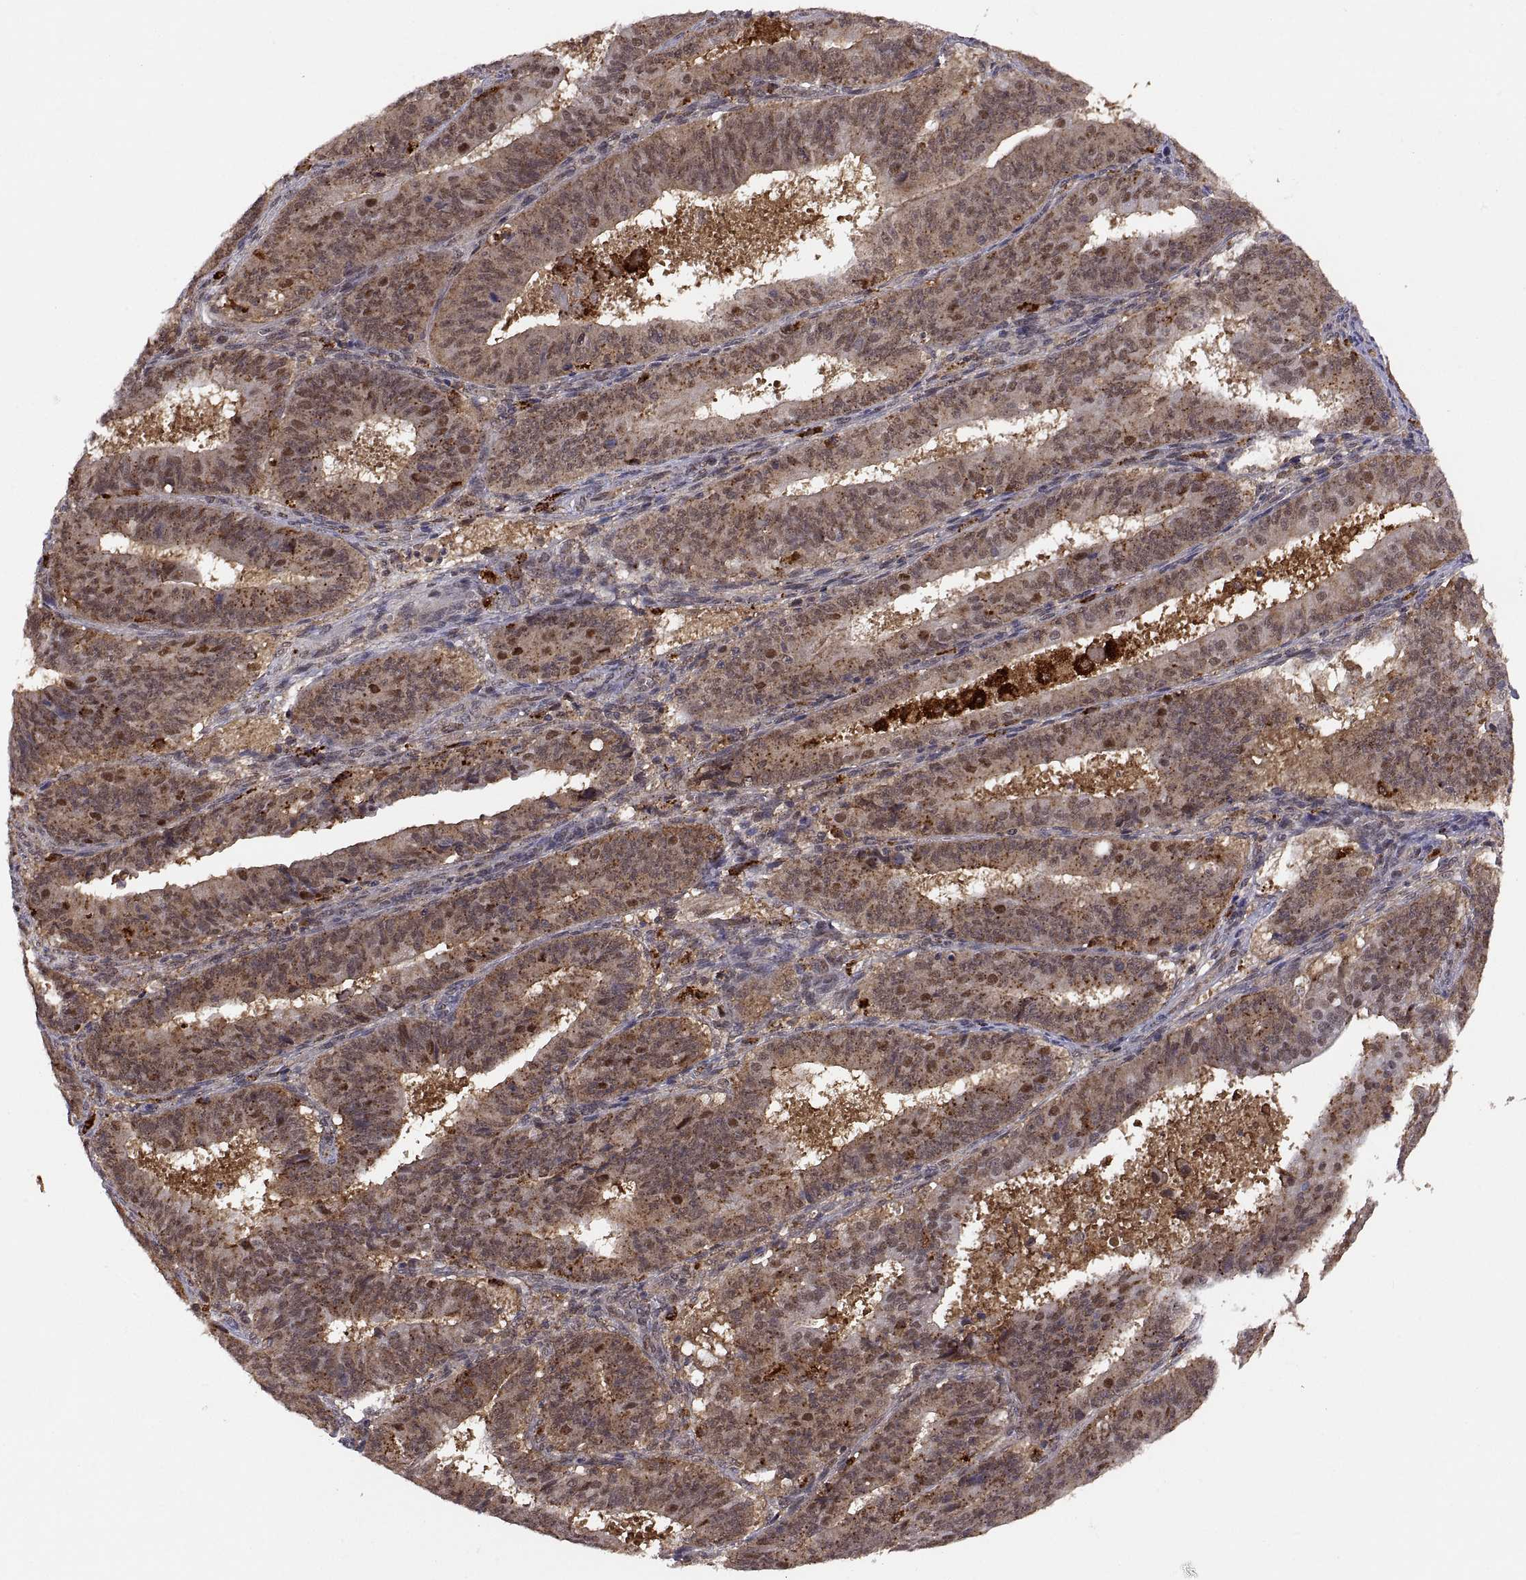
{"staining": {"intensity": "moderate", "quantity": "25%-75%", "location": "cytoplasmic/membranous"}, "tissue": "ovarian cancer", "cell_type": "Tumor cells", "image_type": "cancer", "snomed": [{"axis": "morphology", "description": "Carcinoma, endometroid"}, {"axis": "topography", "description": "Ovary"}], "caption": "Immunohistochemistry micrograph of human endometroid carcinoma (ovarian) stained for a protein (brown), which exhibits medium levels of moderate cytoplasmic/membranous staining in about 25%-75% of tumor cells.", "gene": "PSMC2", "patient": {"sex": "female", "age": 42}}